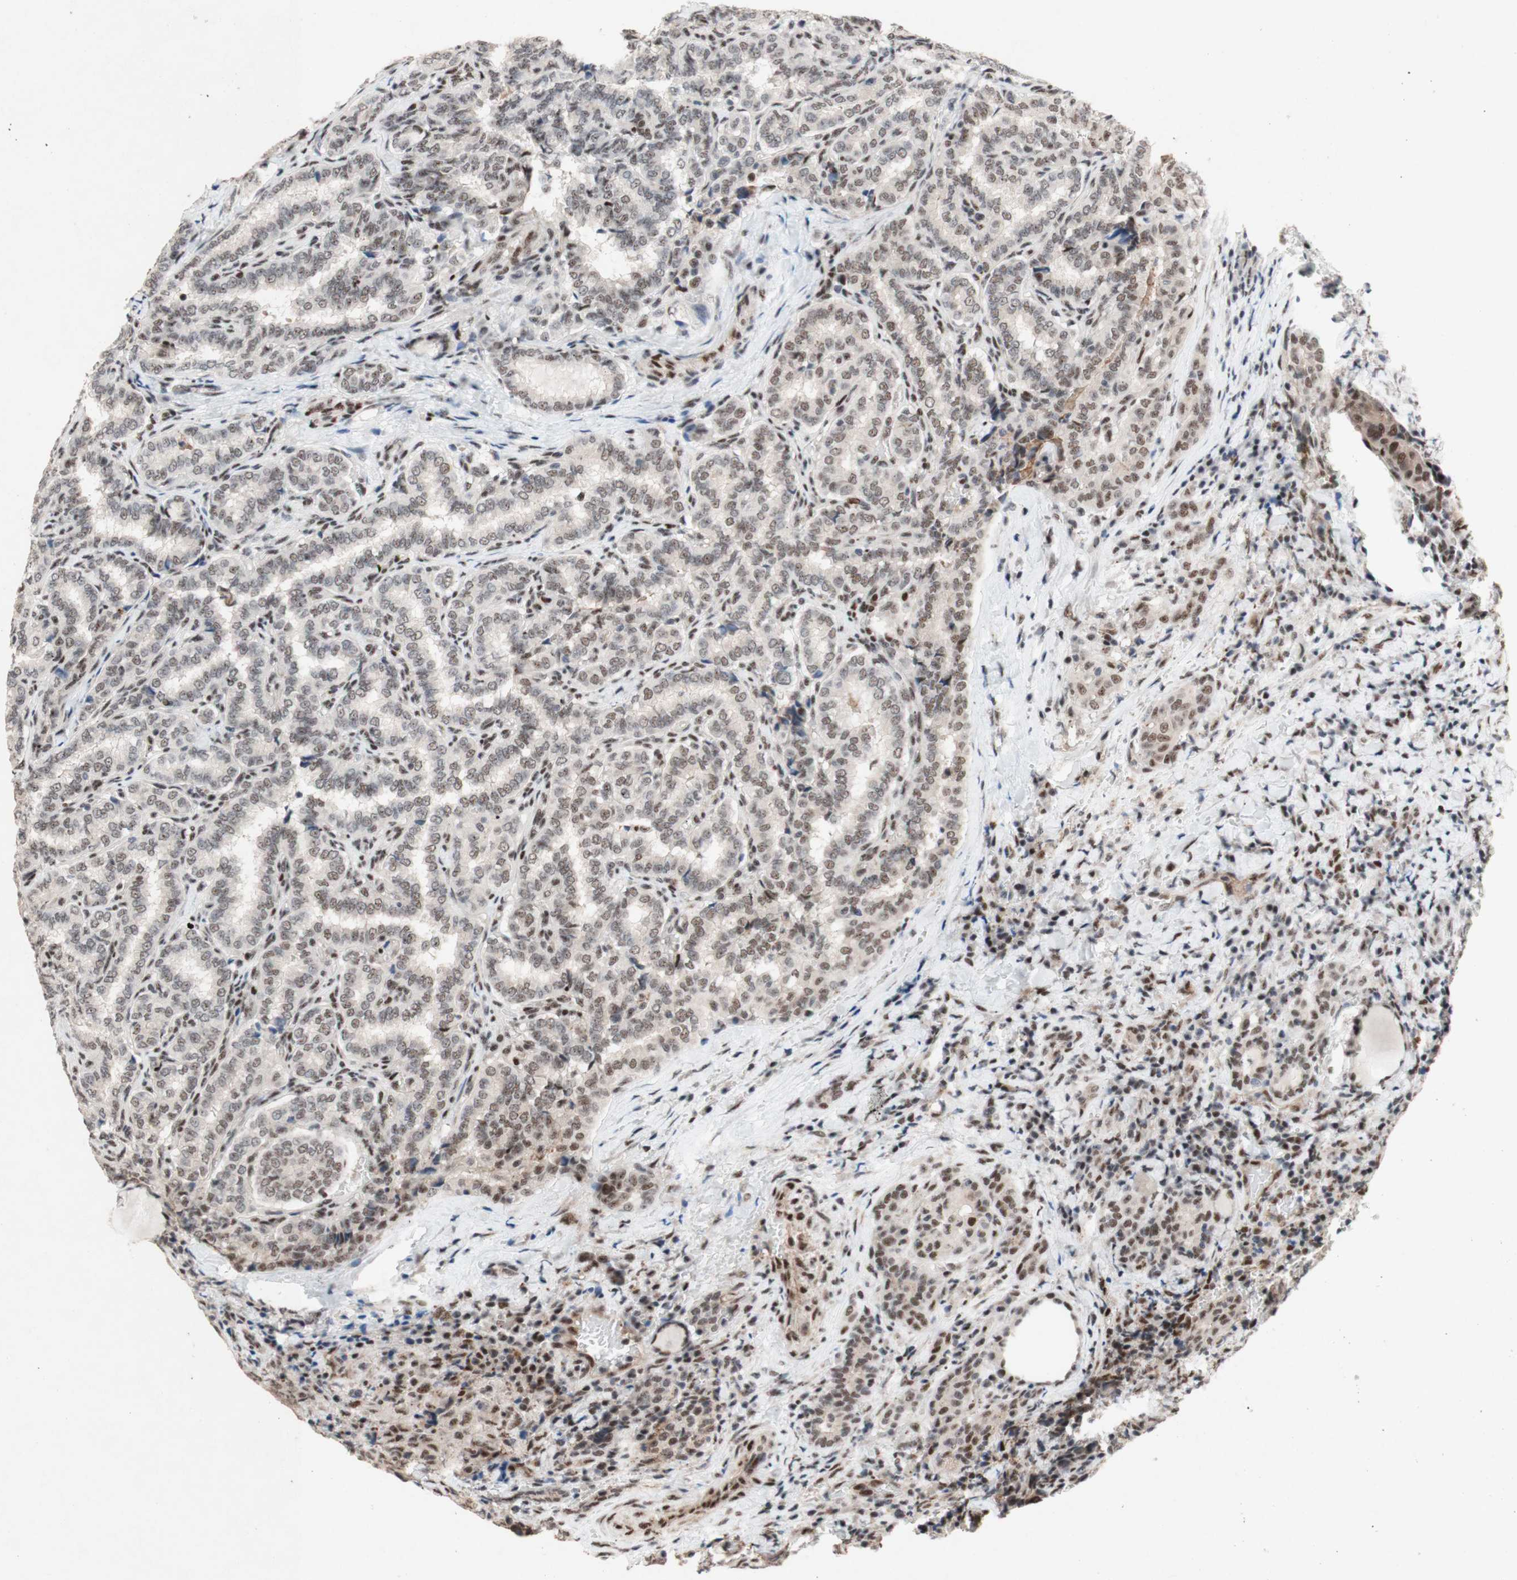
{"staining": {"intensity": "weak", "quantity": "25%-75%", "location": "nuclear"}, "tissue": "thyroid cancer", "cell_type": "Tumor cells", "image_type": "cancer", "snomed": [{"axis": "morphology", "description": "Normal tissue, NOS"}, {"axis": "morphology", "description": "Papillary adenocarcinoma, NOS"}, {"axis": "topography", "description": "Thyroid gland"}], "caption": "Weak nuclear expression is appreciated in about 25%-75% of tumor cells in thyroid cancer (papillary adenocarcinoma).", "gene": "TLE1", "patient": {"sex": "female", "age": 30}}